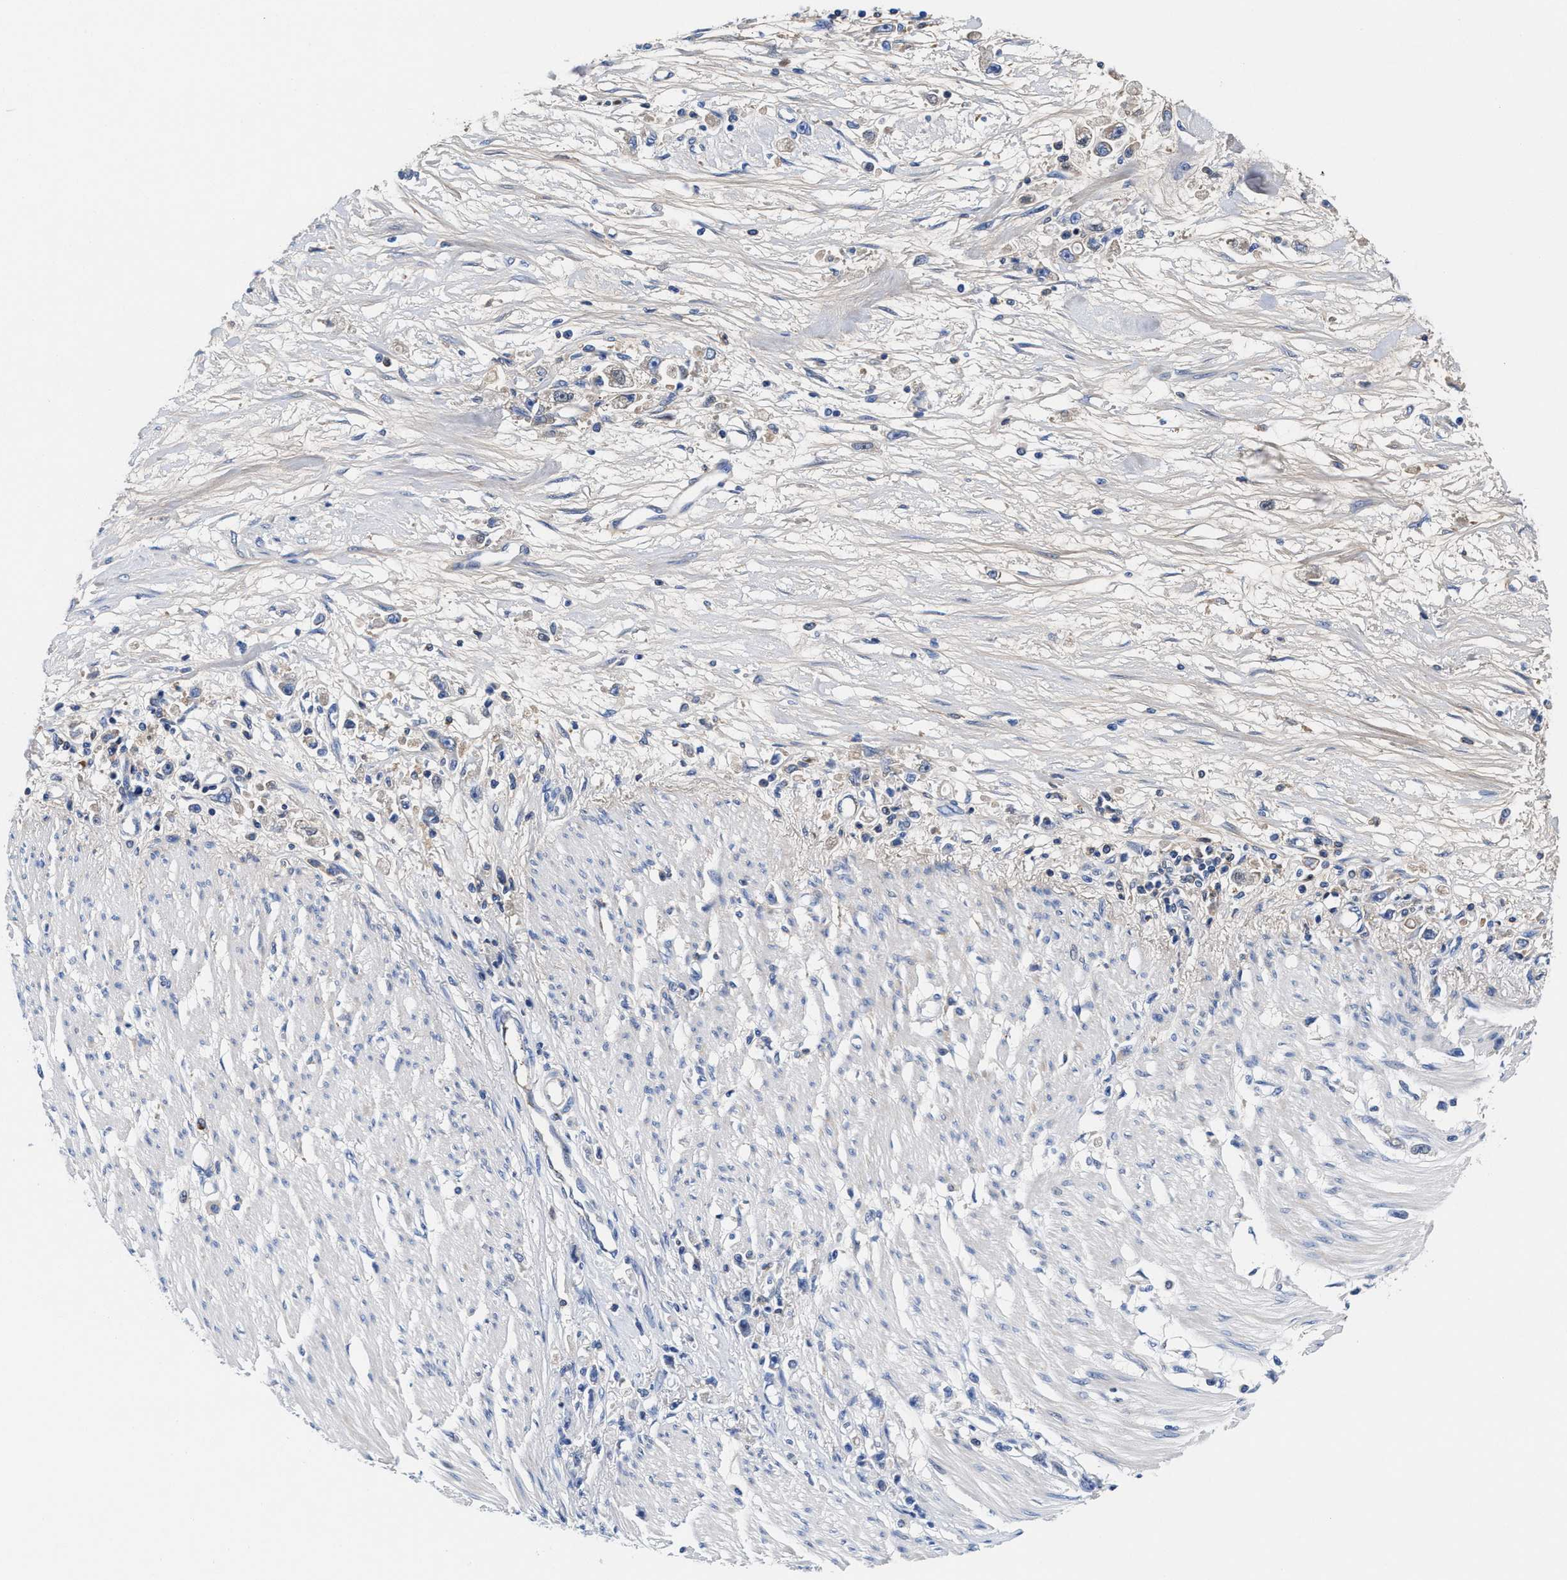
{"staining": {"intensity": "negative", "quantity": "none", "location": "none"}, "tissue": "stomach cancer", "cell_type": "Tumor cells", "image_type": "cancer", "snomed": [{"axis": "morphology", "description": "Adenocarcinoma, NOS"}, {"axis": "topography", "description": "Stomach"}], "caption": "A high-resolution histopathology image shows immunohistochemistry (IHC) staining of stomach cancer (adenocarcinoma), which reveals no significant staining in tumor cells.", "gene": "DHRS13", "patient": {"sex": "female", "age": 59}}